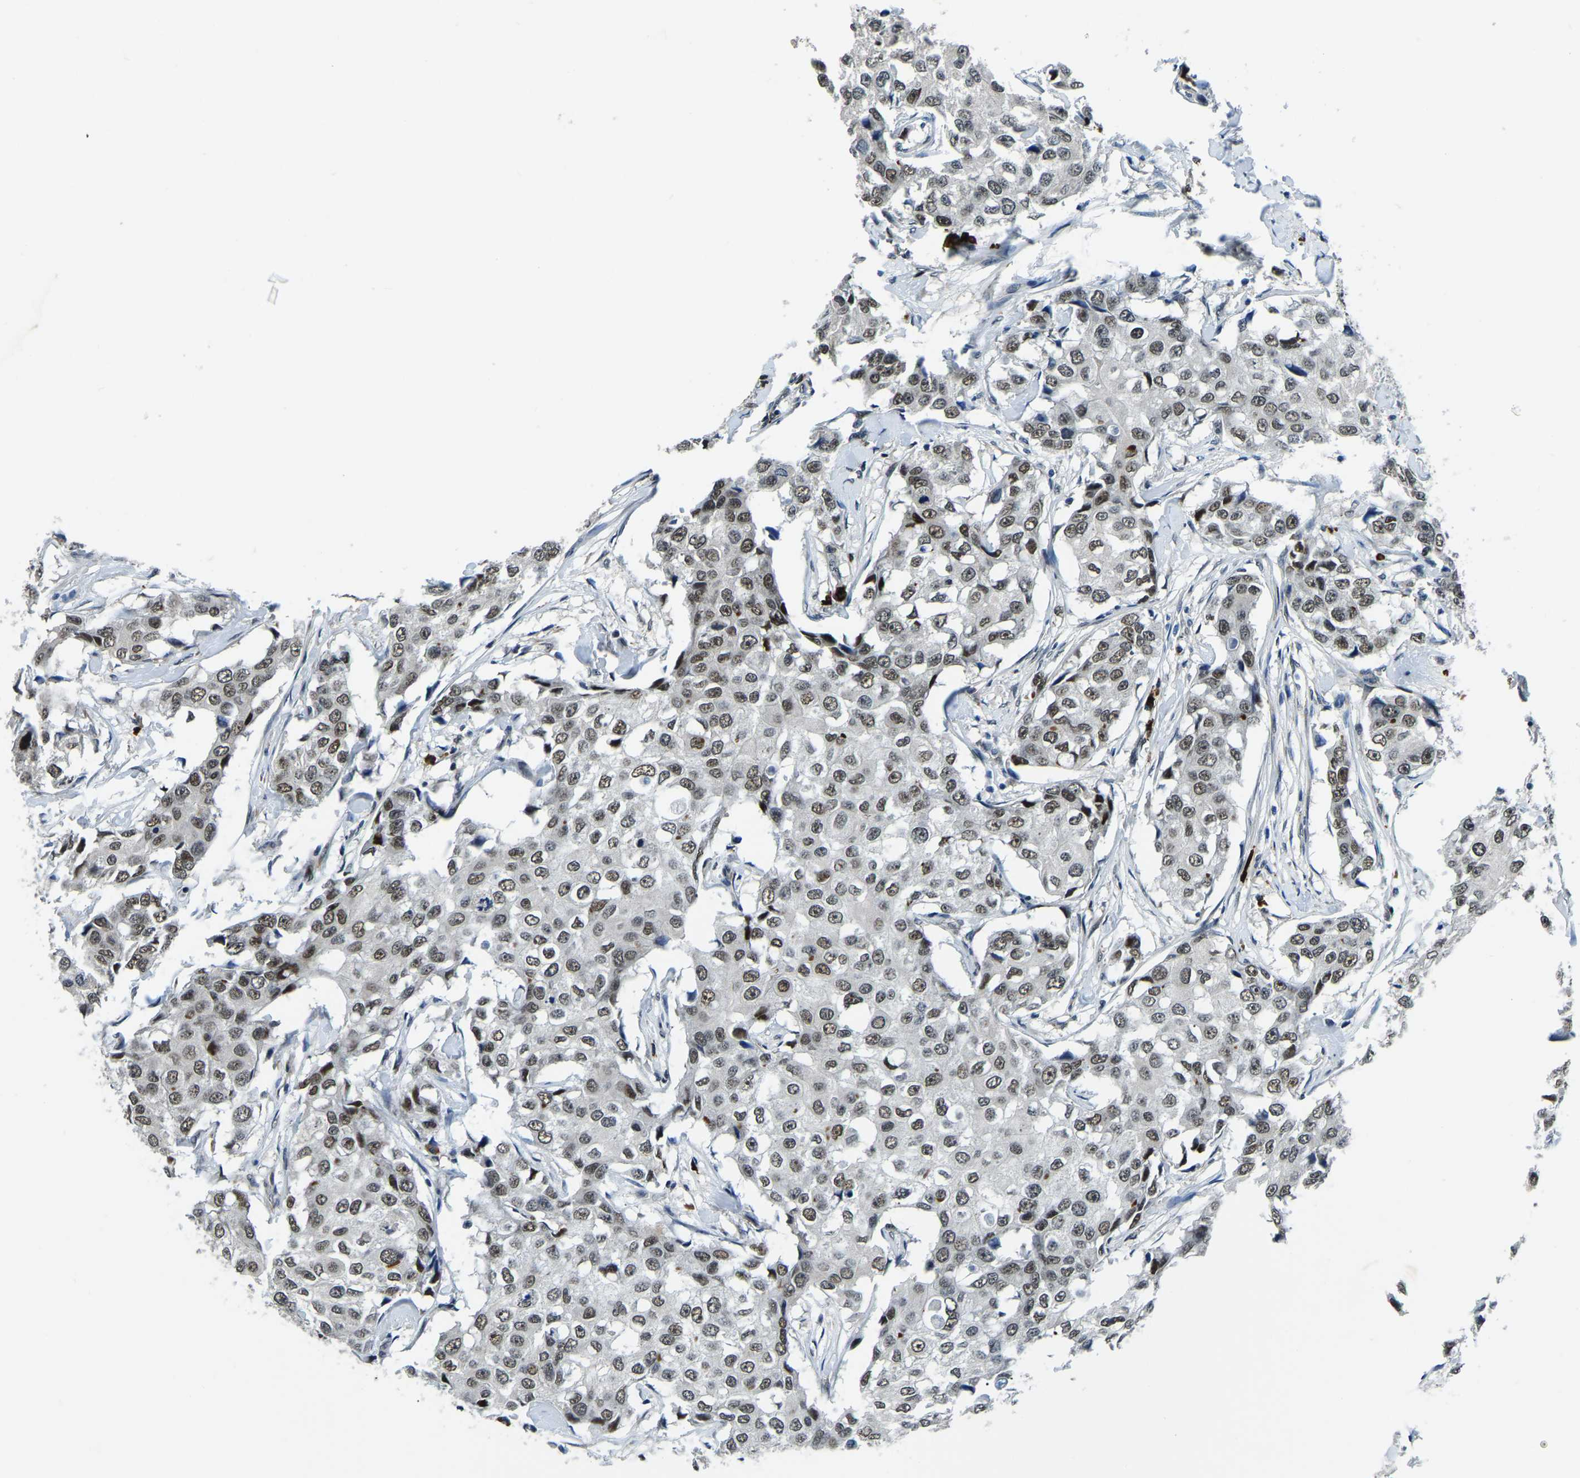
{"staining": {"intensity": "moderate", "quantity": ">75%", "location": "nuclear"}, "tissue": "breast cancer", "cell_type": "Tumor cells", "image_type": "cancer", "snomed": [{"axis": "morphology", "description": "Duct carcinoma"}, {"axis": "topography", "description": "Breast"}], "caption": "IHC (DAB) staining of human breast invasive ductal carcinoma shows moderate nuclear protein positivity in about >75% of tumor cells.", "gene": "ING2", "patient": {"sex": "female", "age": 27}}